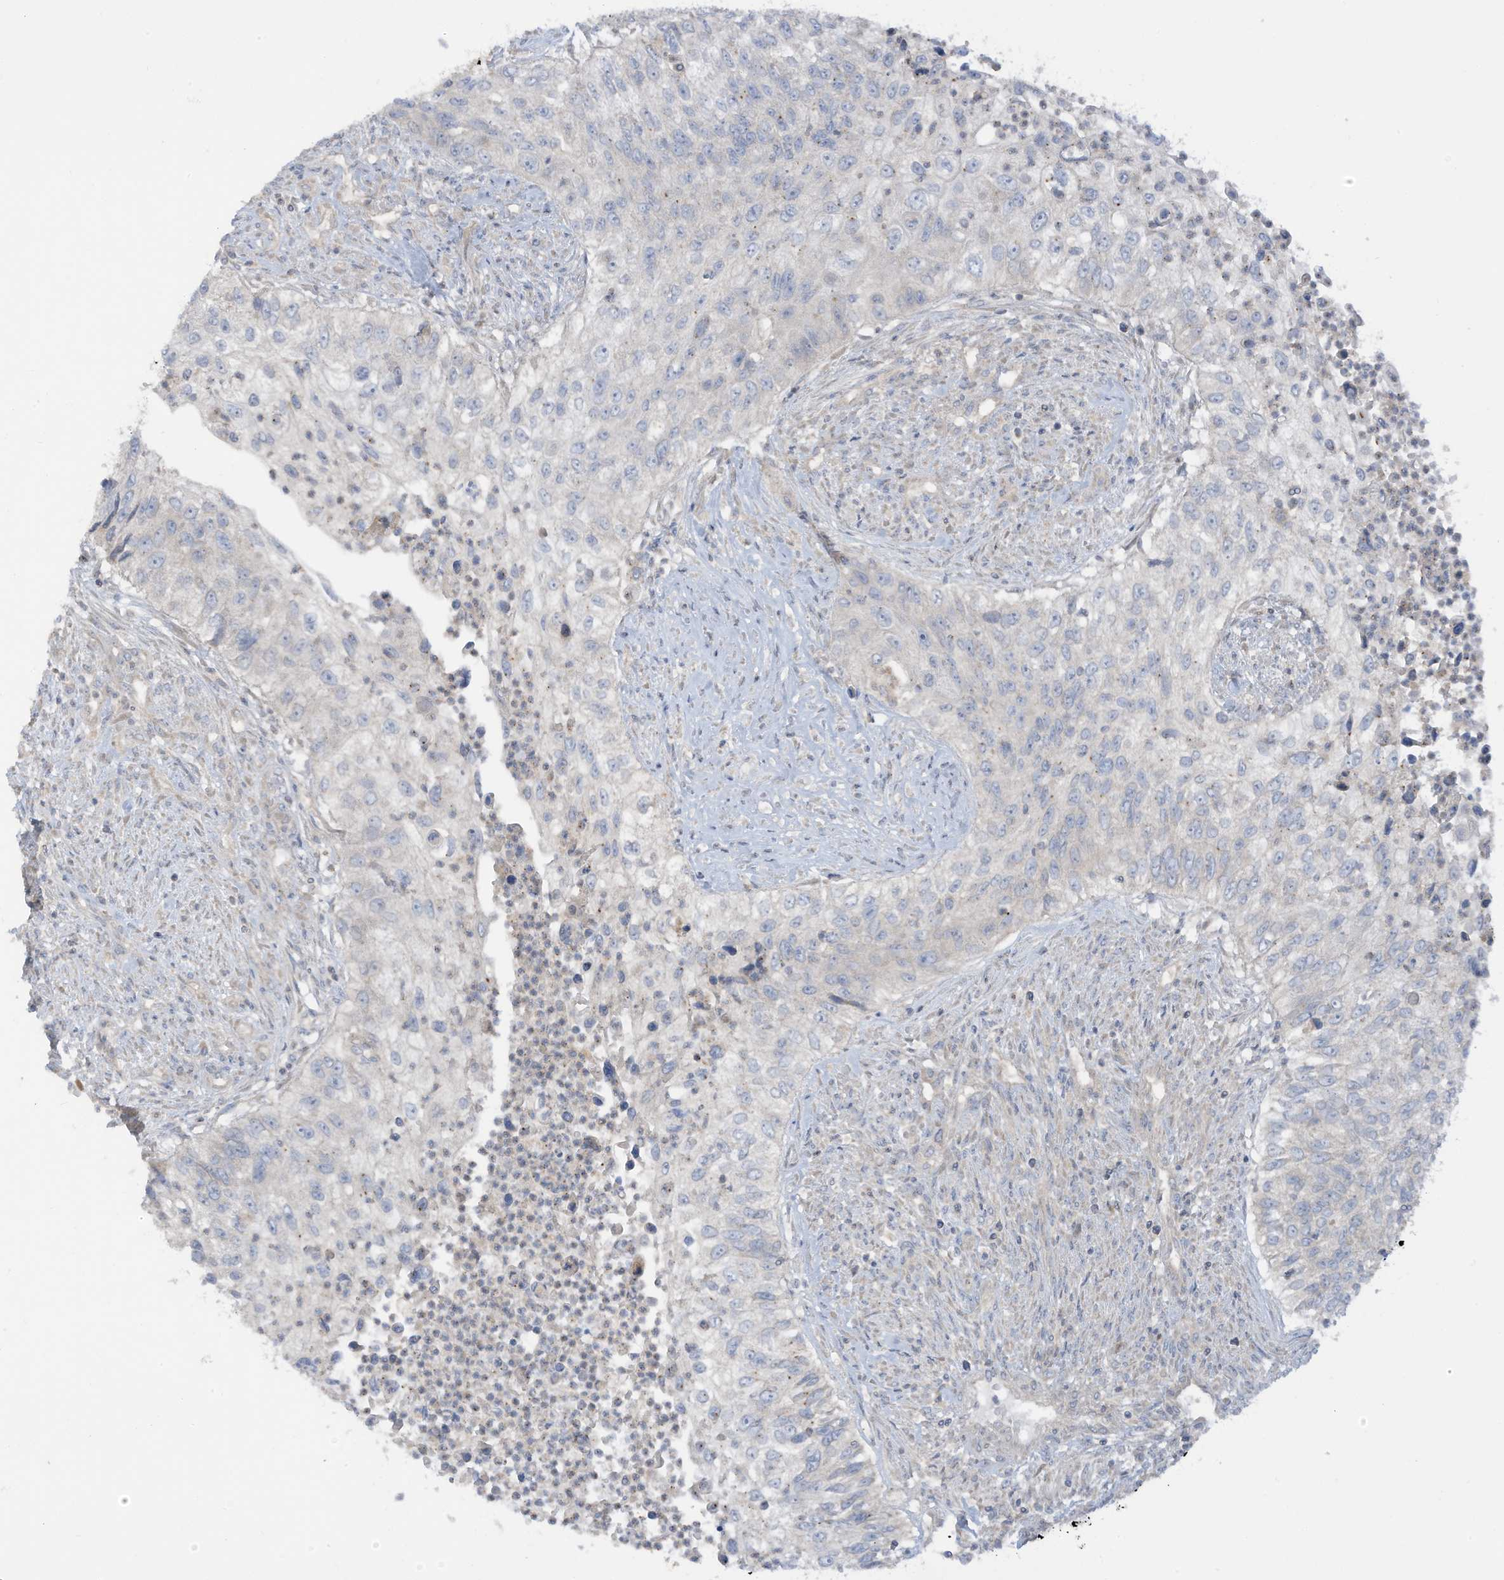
{"staining": {"intensity": "negative", "quantity": "none", "location": "none"}, "tissue": "urothelial cancer", "cell_type": "Tumor cells", "image_type": "cancer", "snomed": [{"axis": "morphology", "description": "Urothelial carcinoma, High grade"}, {"axis": "topography", "description": "Urinary bladder"}], "caption": "Tumor cells are negative for brown protein staining in high-grade urothelial carcinoma. The staining is performed using DAB (3,3'-diaminobenzidine) brown chromogen with nuclei counter-stained in using hematoxylin.", "gene": "LRRN2", "patient": {"sex": "female", "age": 60}}